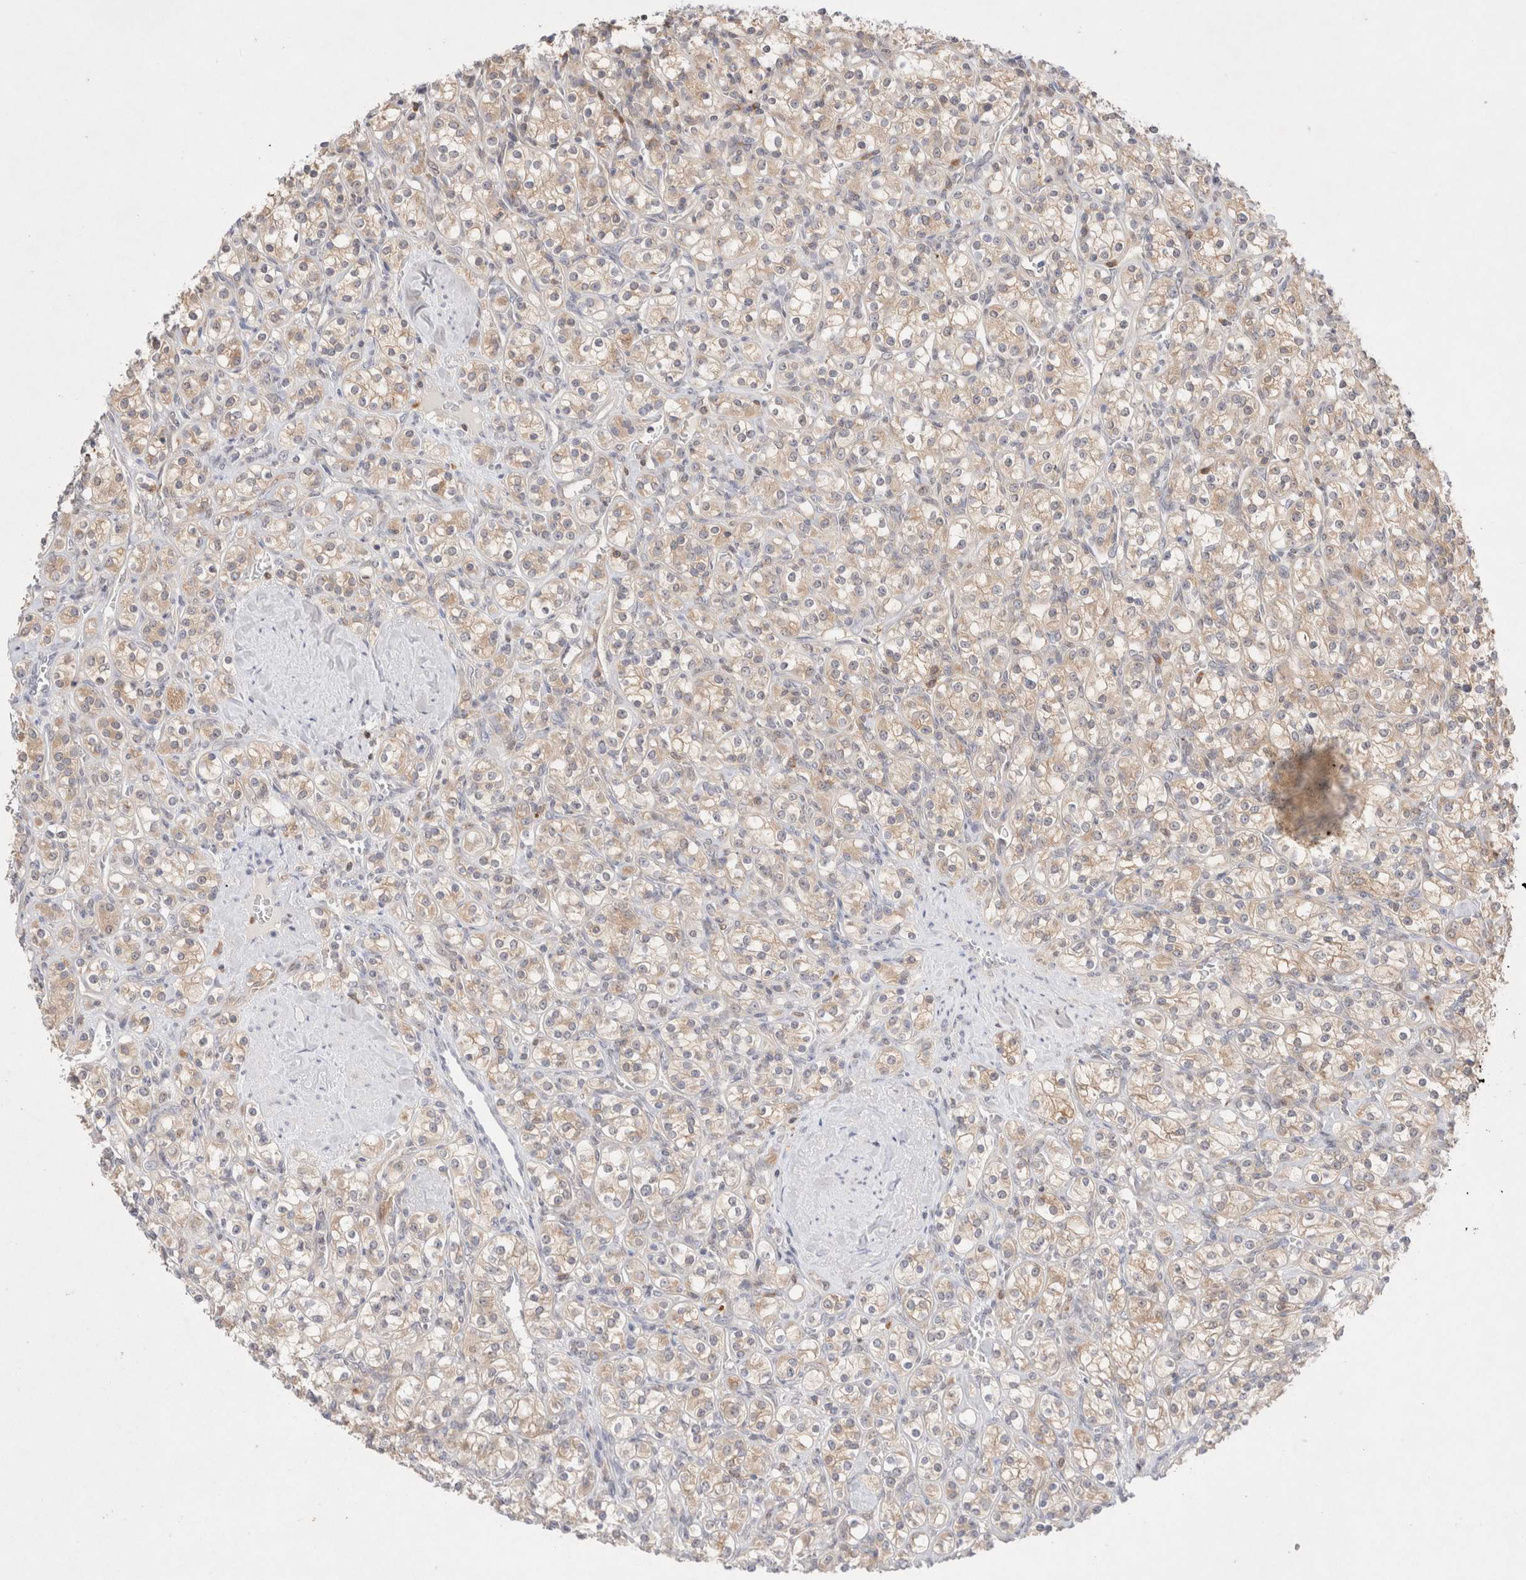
{"staining": {"intensity": "weak", "quantity": "<25%", "location": "cytoplasmic/membranous"}, "tissue": "renal cancer", "cell_type": "Tumor cells", "image_type": "cancer", "snomed": [{"axis": "morphology", "description": "Adenocarcinoma, NOS"}, {"axis": "topography", "description": "Kidney"}], "caption": "This photomicrograph is of renal adenocarcinoma stained with IHC to label a protein in brown with the nuclei are counter-stained blue. There is no positivity in tumor cells.", "gene": "STARD10", "patient": {"sex": "male", "age": 77}}